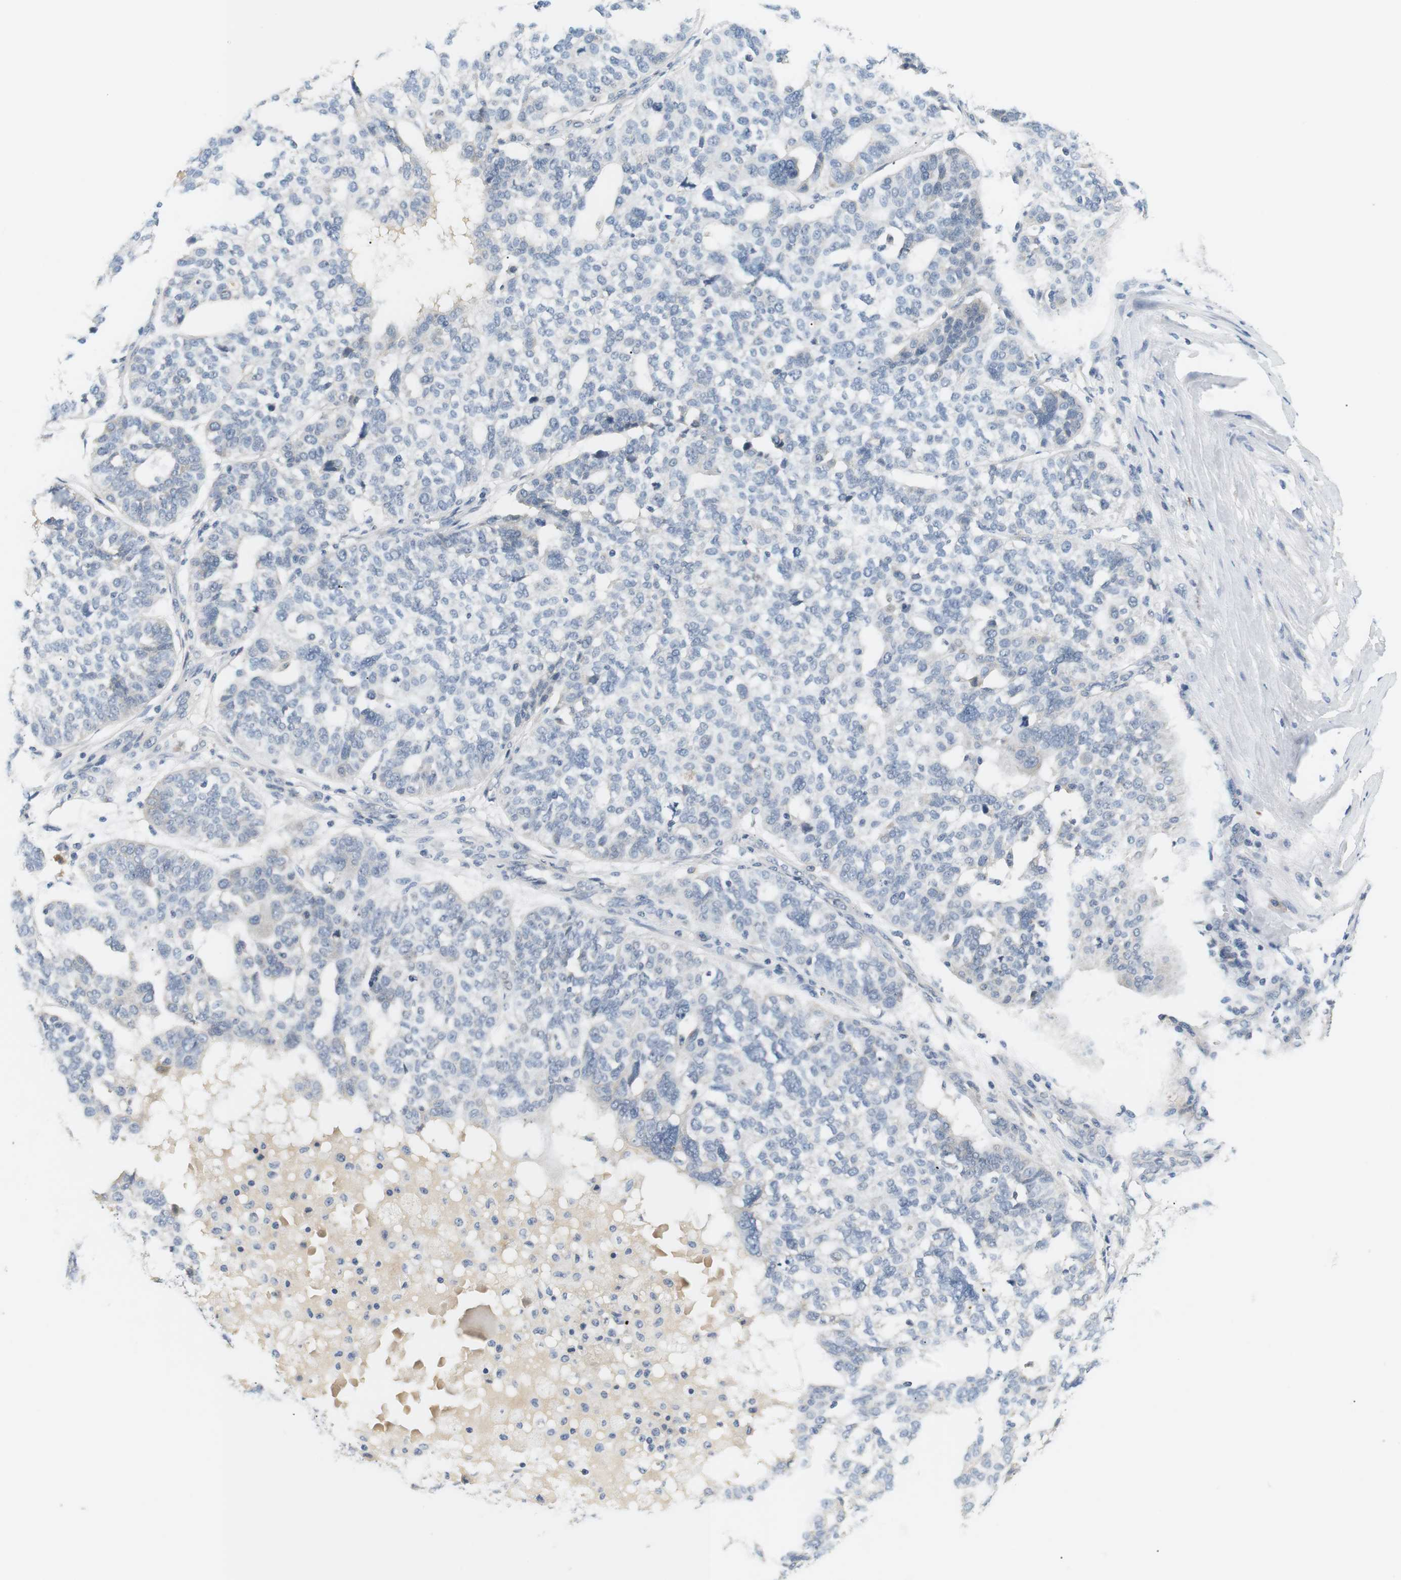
{"staining": {"intensity": "negative", "quantity": "none", "location": "none"}, "tissue": "ovarian cancer", "cell_type": "Tumor cells", "image_type": "cancer", "snomed": [{"axis": "morphology", "description": "Cystadenocarcinoma, serous, NOS"}, {"axis": "topography", "description": "Ovary"}], "caption": "The image reveals no significant expression in tumor cells of ovarian cancer (serous cystadenocarcinoma).", "gene": "EVA1C", "patient": {"sex": "female", "age": 59}}